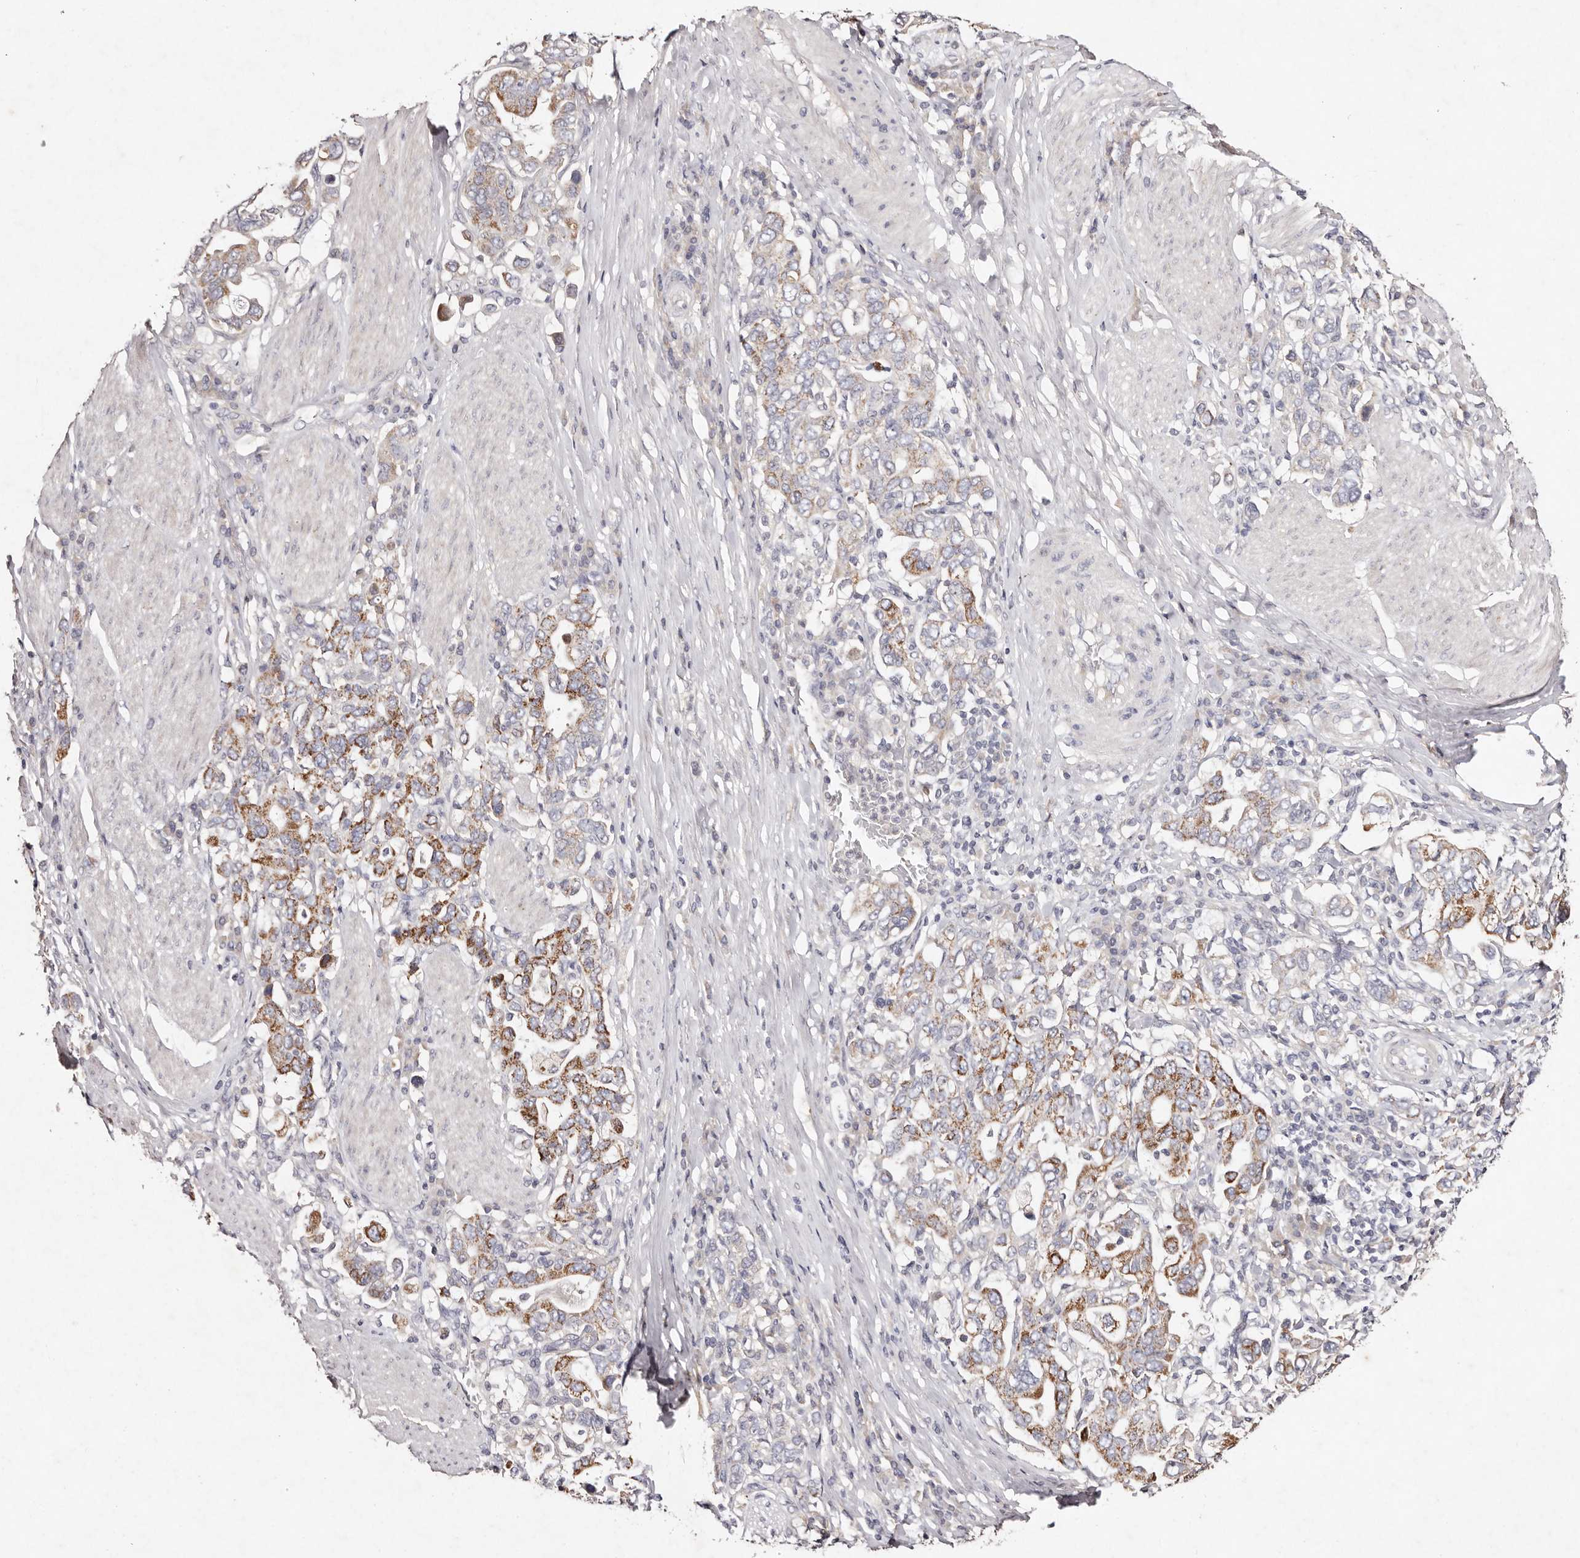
{"staining": {"intensity": "moderate", "quantity": "25%-75%", "location": "cytoplasmic/membranous"}, "tissue": "stomach cancer", "cell_type": "Tumor cells", "image_type": "cancer", "snomed": [{"axis": "morphology", "description": "Adenocarcinoma, NOS"}, {"axis": "topography", "description": "Stomach, upper"}], "caption": "The photomicrograph reveals staining of stomach cancer, revealing moderate cytoplasmic/membranous protein positivity (brown color) within tumor cells.", "gene": "TSC2", "patient": {"sex": "male", "age": 62}}